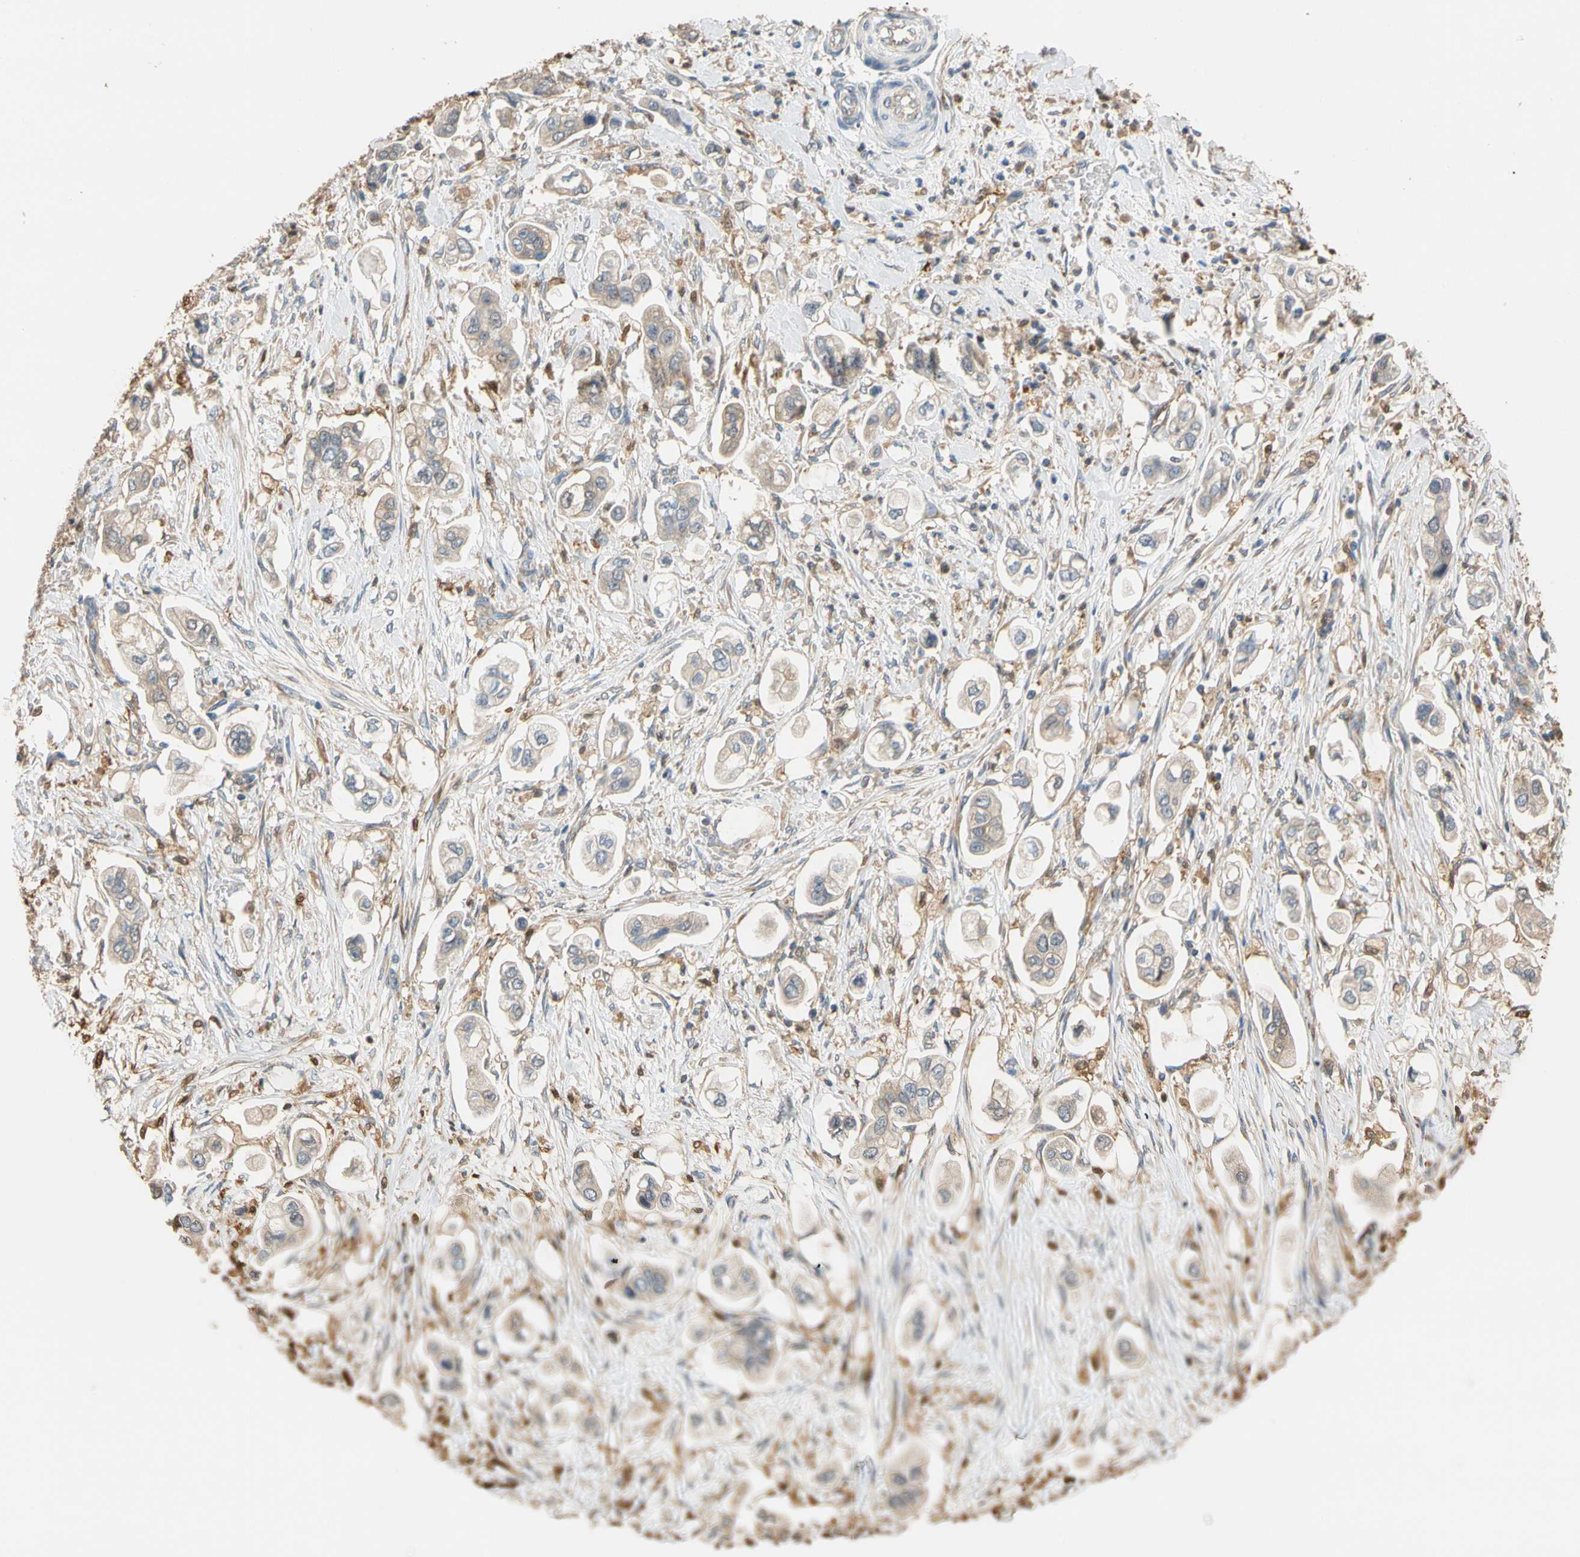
{"staining": {"intensity": "weak", "quantity": "<25%", "location": "cytoplasmic/membranous"}, "tissue": "stomach cancer", "cell_type": "Tumor cells", "image_type": "cancer", "snomed": [{"axis": "morphology", "description": "Adenocarcinoma, NOS"}, {"axis": "topography", "description": "Stomach"}], "caption": "Immunohistochemistry histopathology image of human stomach cancer stained for a protein (brown), which demonstrates no staining in tumor cells.", "gene": "GPSM2", "patient": {"sex": "male", "age": 62}}